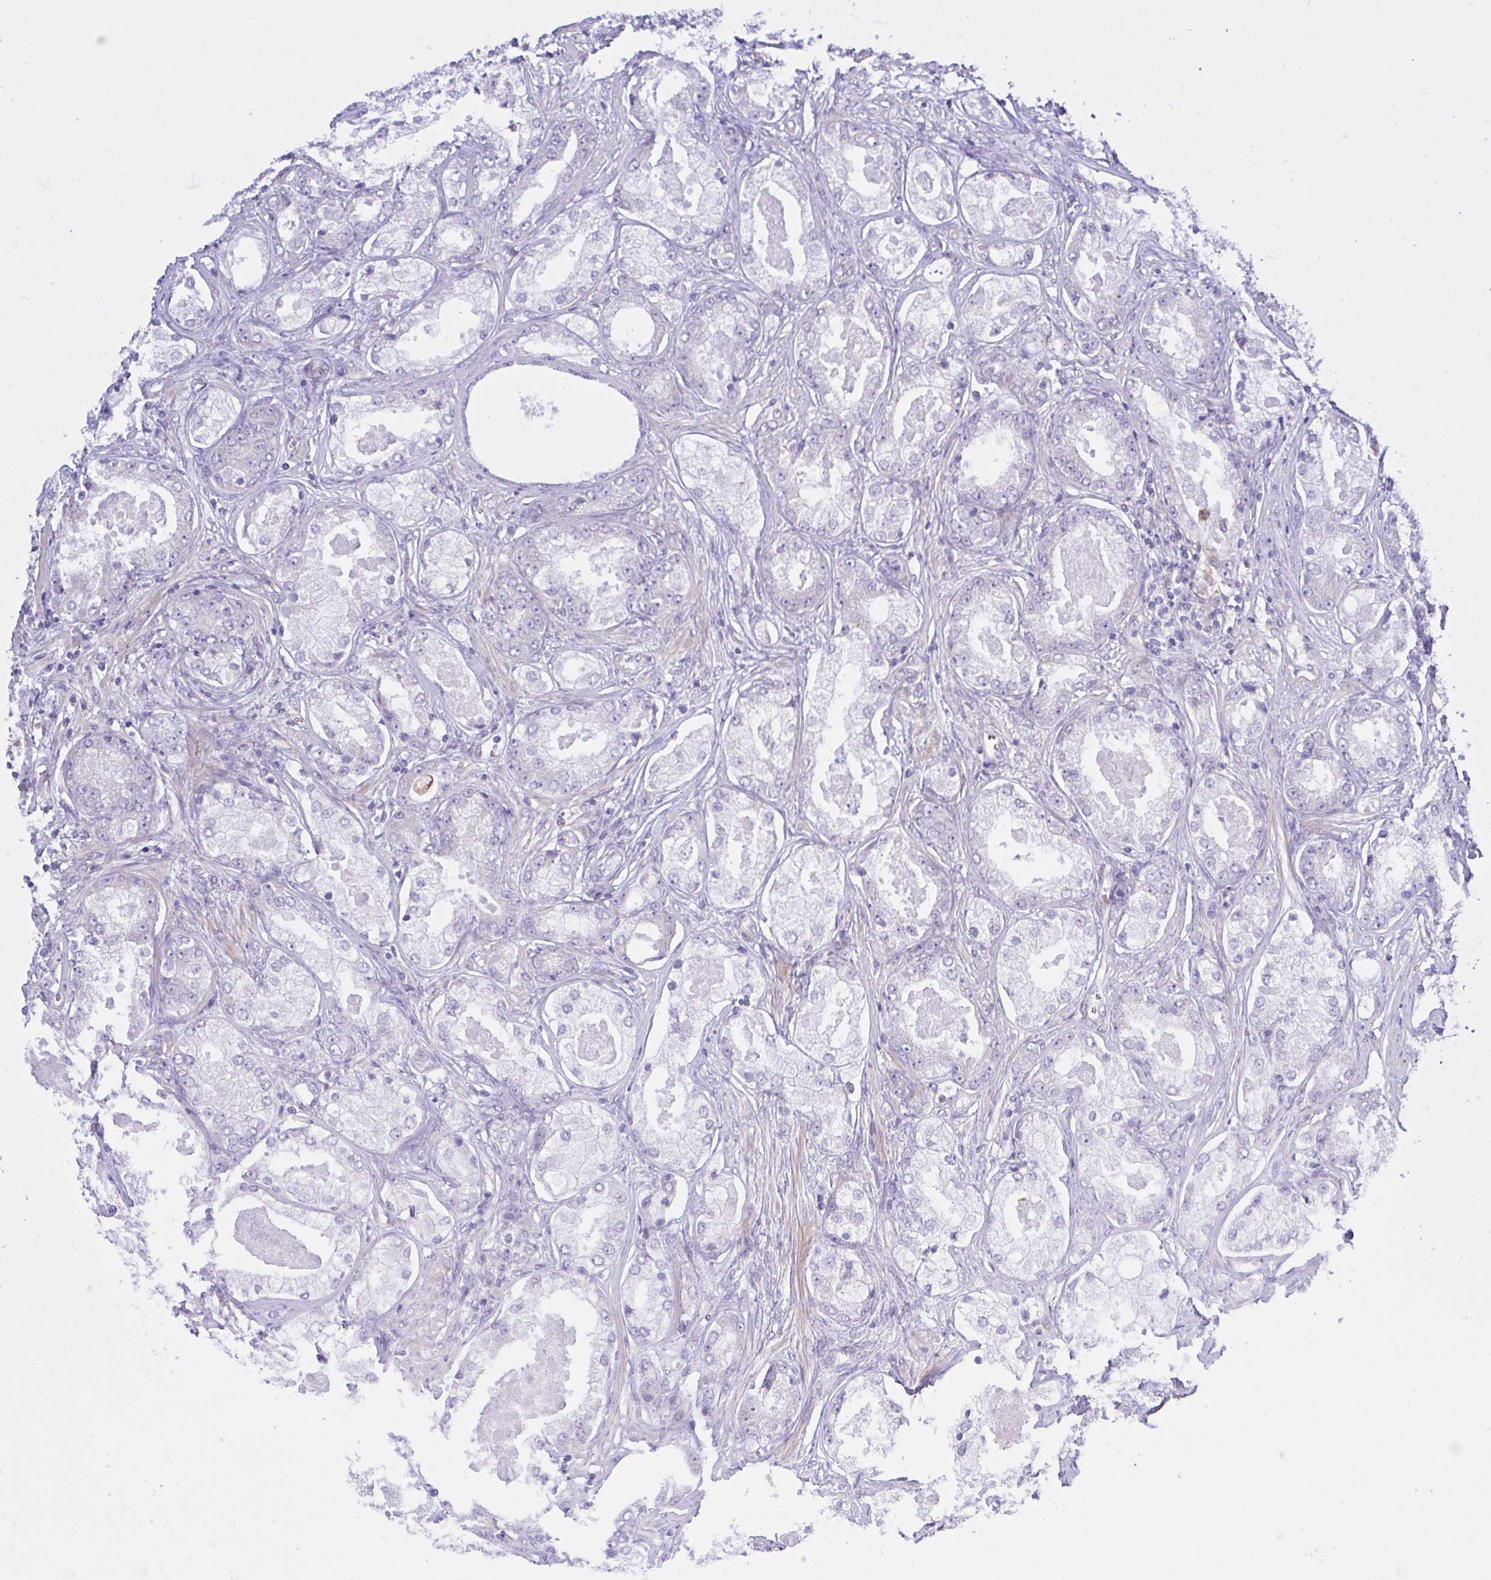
{"staining": {"intensity": "negative", "quantity": "none", "location": "none"}, "tissue": "prostate cancer", "cell_type": "Tumor cells", "image_type": "cancer", "snomed": [{"axis": "morphology", "description": "Adenocarcinoma, Low grade"}, {"axis": "topography", "description": "Prostate"}], "caption": "The micrograph reveals no staining of tumor cells in prostate adenocarcinoma (low-grade).", "gene": "EEF1A2", "patient": {"sex": "male", "age": 68}}